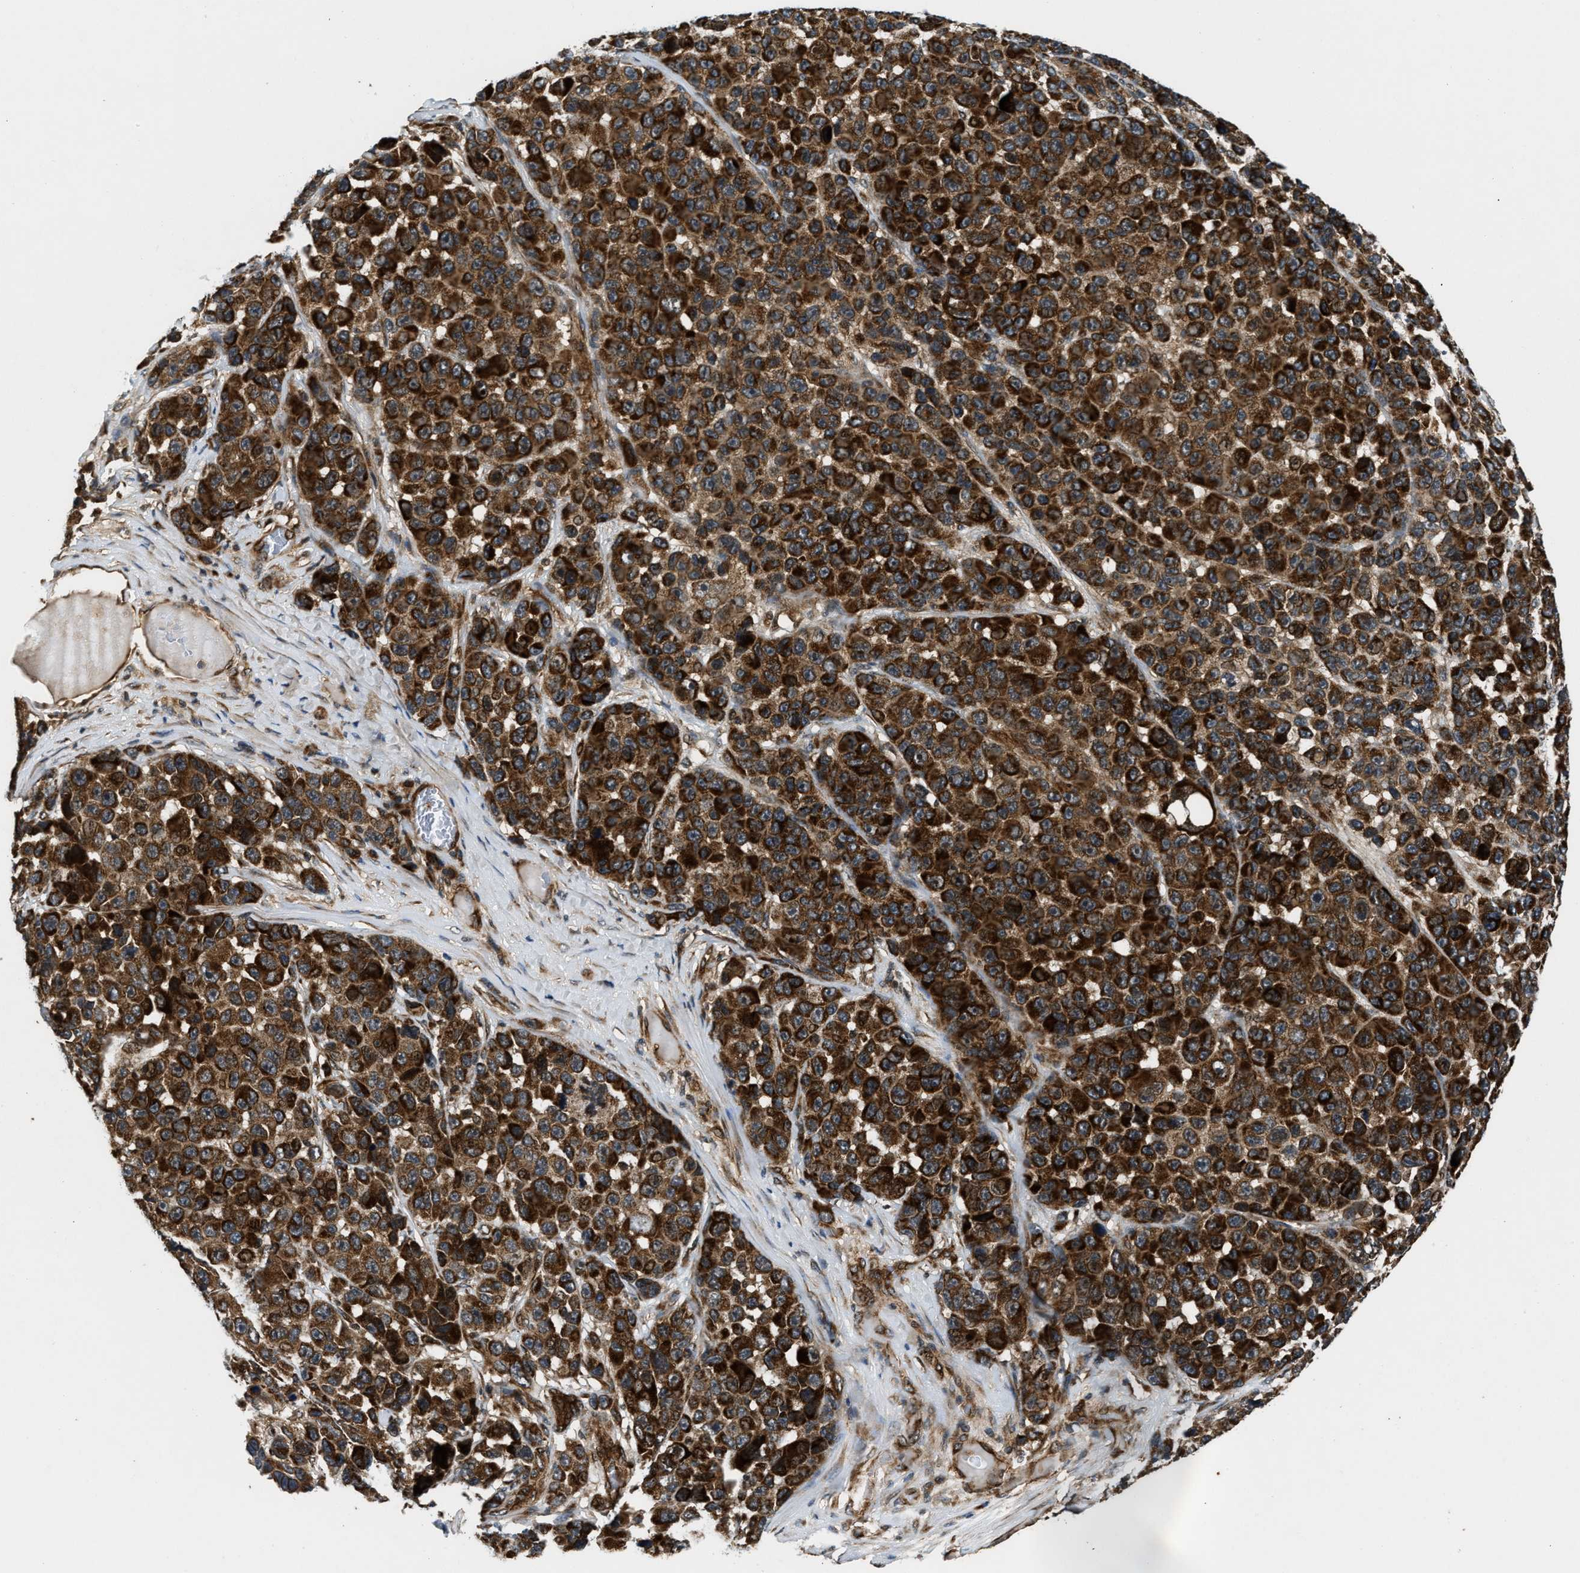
{"staining": {"intensity": "strong", "quantity": ">75%", "location": "cytoplasmic/membranous"}, "tissue": "melanoma", "cell_type": "Tumor cells", "image_type": "cancer", "snomed": [{"axis": "morphology", "description": "Malignant melanoma, NOS"}, {"axis": "topography", "description": "Skin"}], "caption": "A micrograph of melanoma stained for a protein shows strong cytoplasmic/membranous brown staining in tumor cells. (DAB (3,3'-diaminobenzidine) = brown stain, brightfield microscopy at high magnification).", "gene": "PNPLA8", "patient": {"sex": "male", "age": 53}}